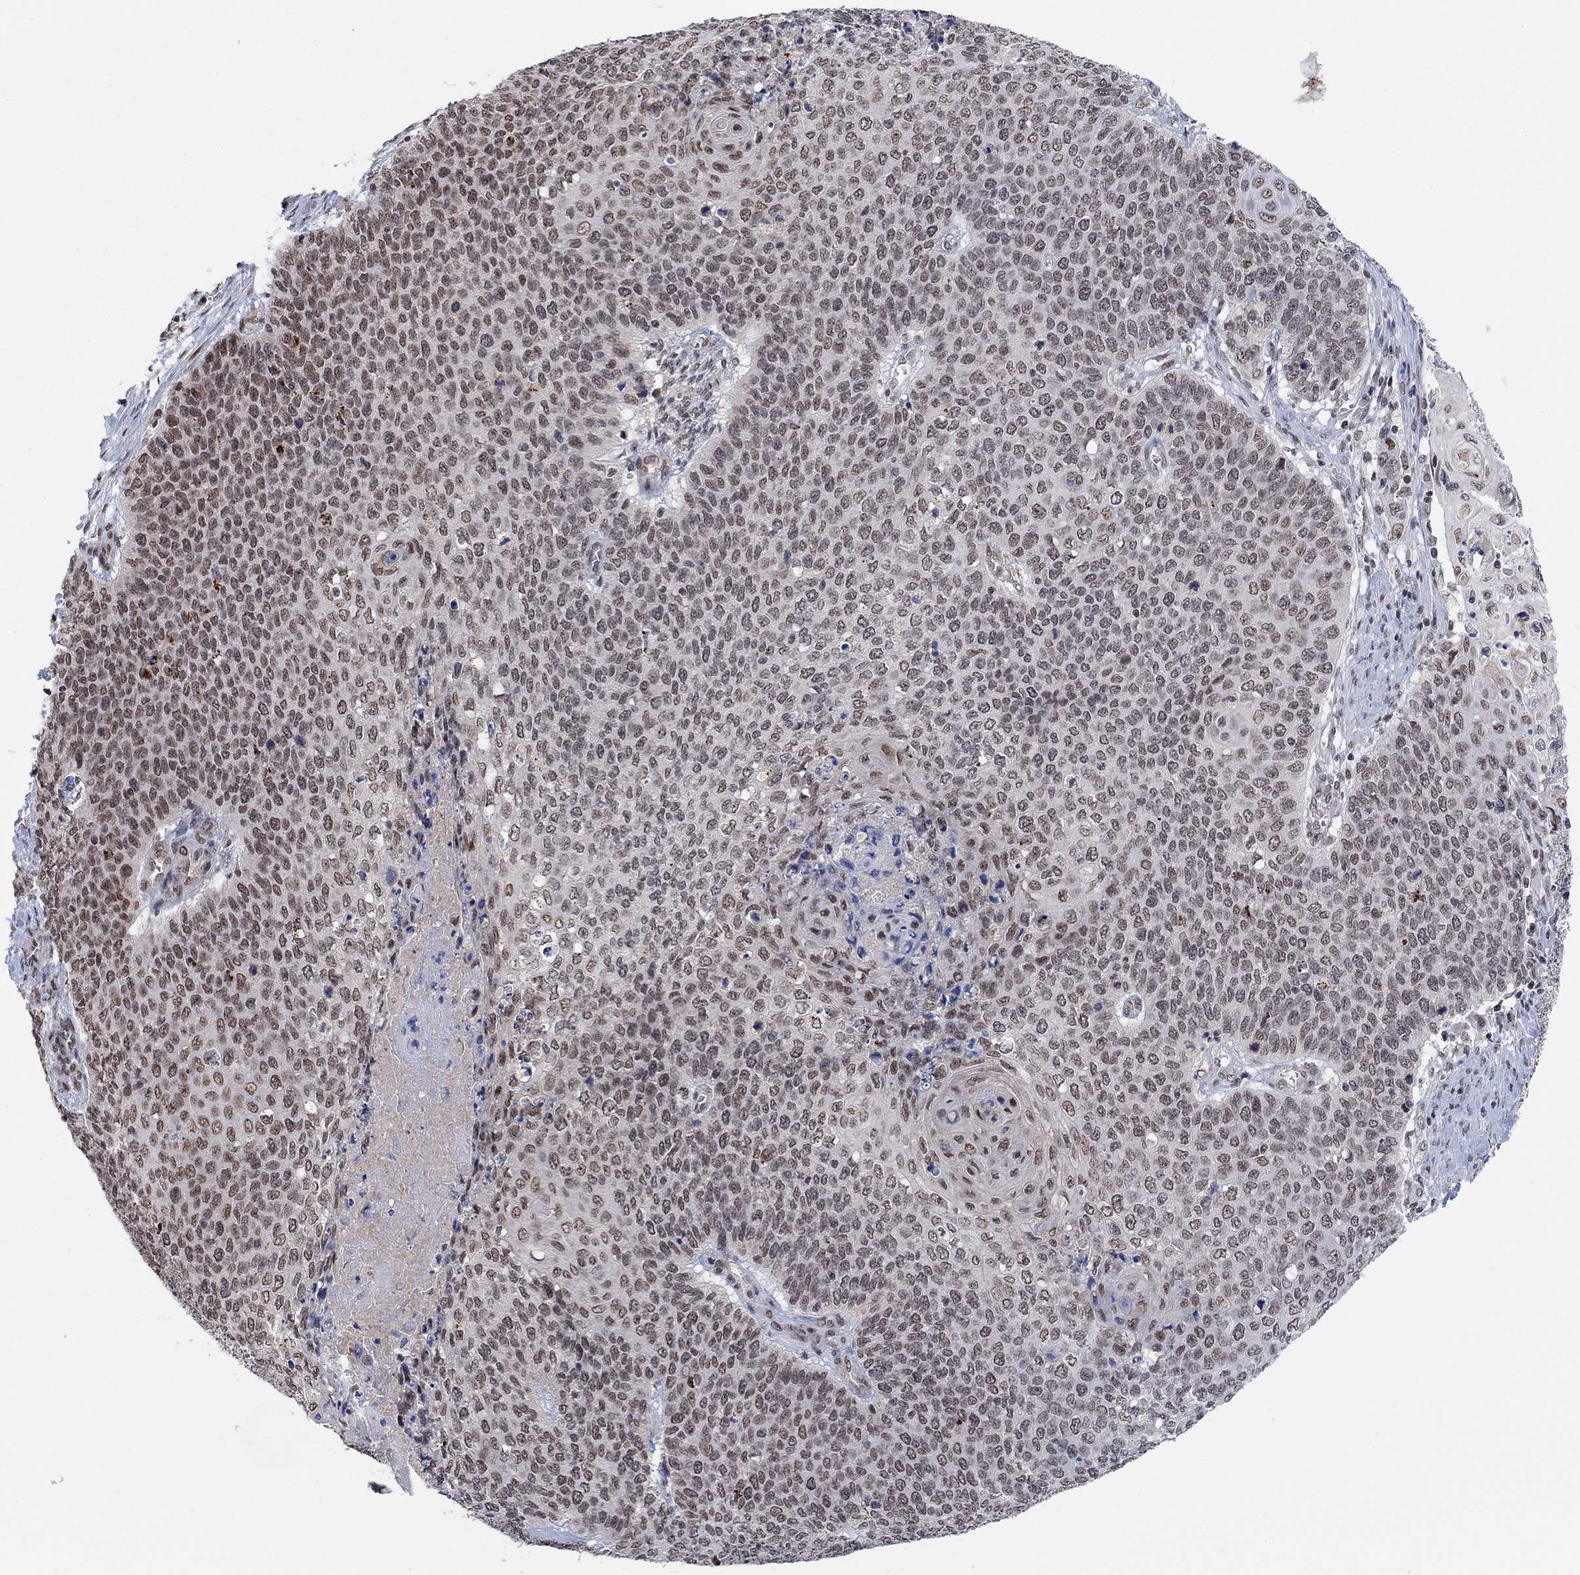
{"staining": {"intensity": "strong", "quantity": "25%-75%", "location": "nuclear"}, "tissue": "cervical cancer", "cell_type": "Tumor cells", "image_type": "cancer", "snomed": [{"axis": "morphology", "description": "Squamous cell carcinoma, NOS"}, {"axis": "topography", "description": "Cervix"}], "caption": "Cervical cancer stained with DAB immunohistochemistry reveals high levels of strong nuclear expression in about 25%-75% of tumor cells.", "gene": "THAP8", "patient": {"sex": "female", "age": 39}}